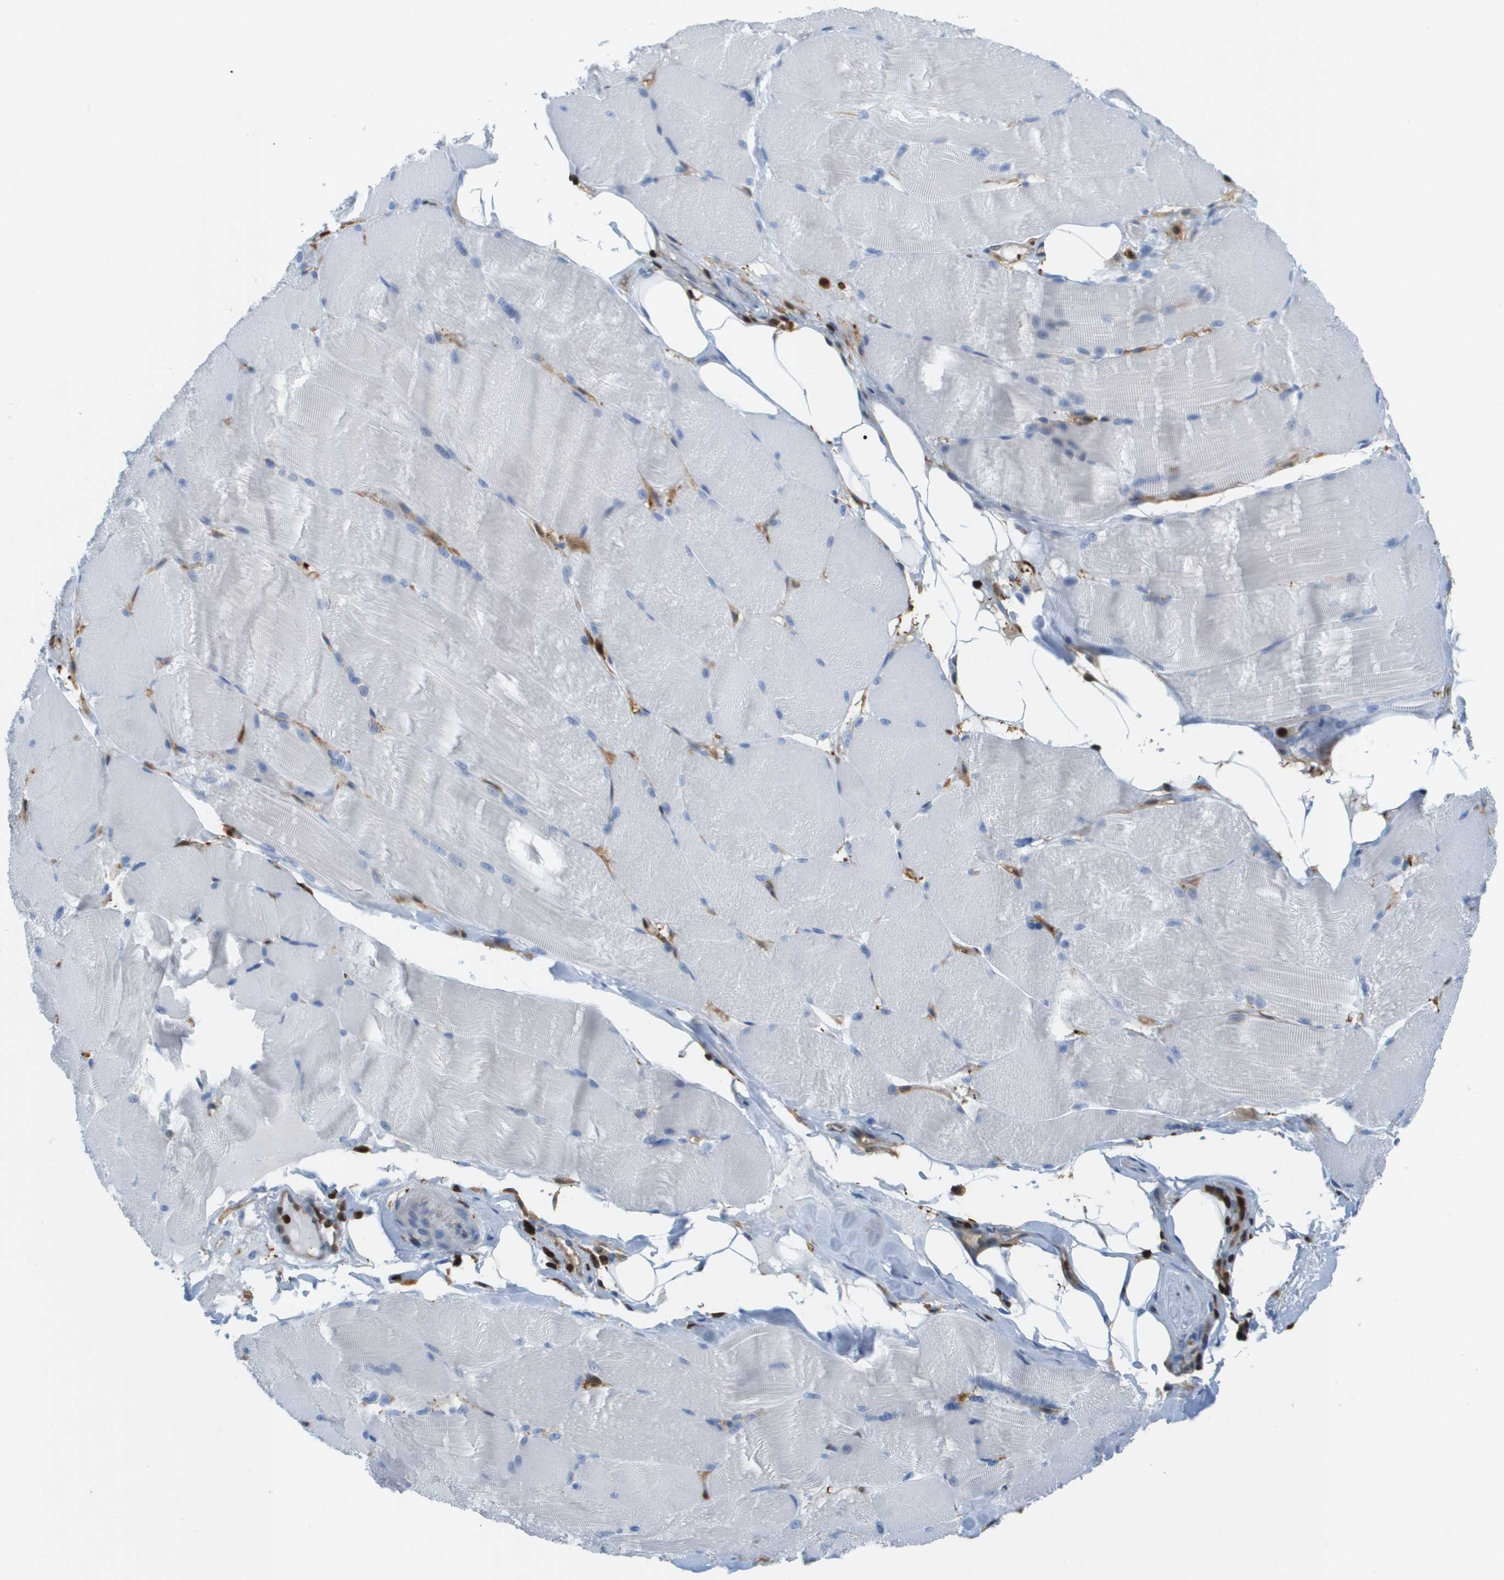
{"staining": {"intensity": "negative", "quantity": "none", "location": "none"}, "tissue": "skeletal muscle", "cell_type": "Myocytes", "image_type": "normal", "snomed": [{"axis": "morphology", "description": "Normal tissue, NOS"}, {"axis": "topography", "description": "Skin"}, {"axis": "topography", "description": "Skeletal muscle"}], "caption": "An image of human skeletal muscle is negative for staining in myocytes. (DAB (3,3'-diaminobenzidine) immunohistochemistry, high magnification).", "gene": "DOCK5", "patient": {"sex": "male", "age": 83}}